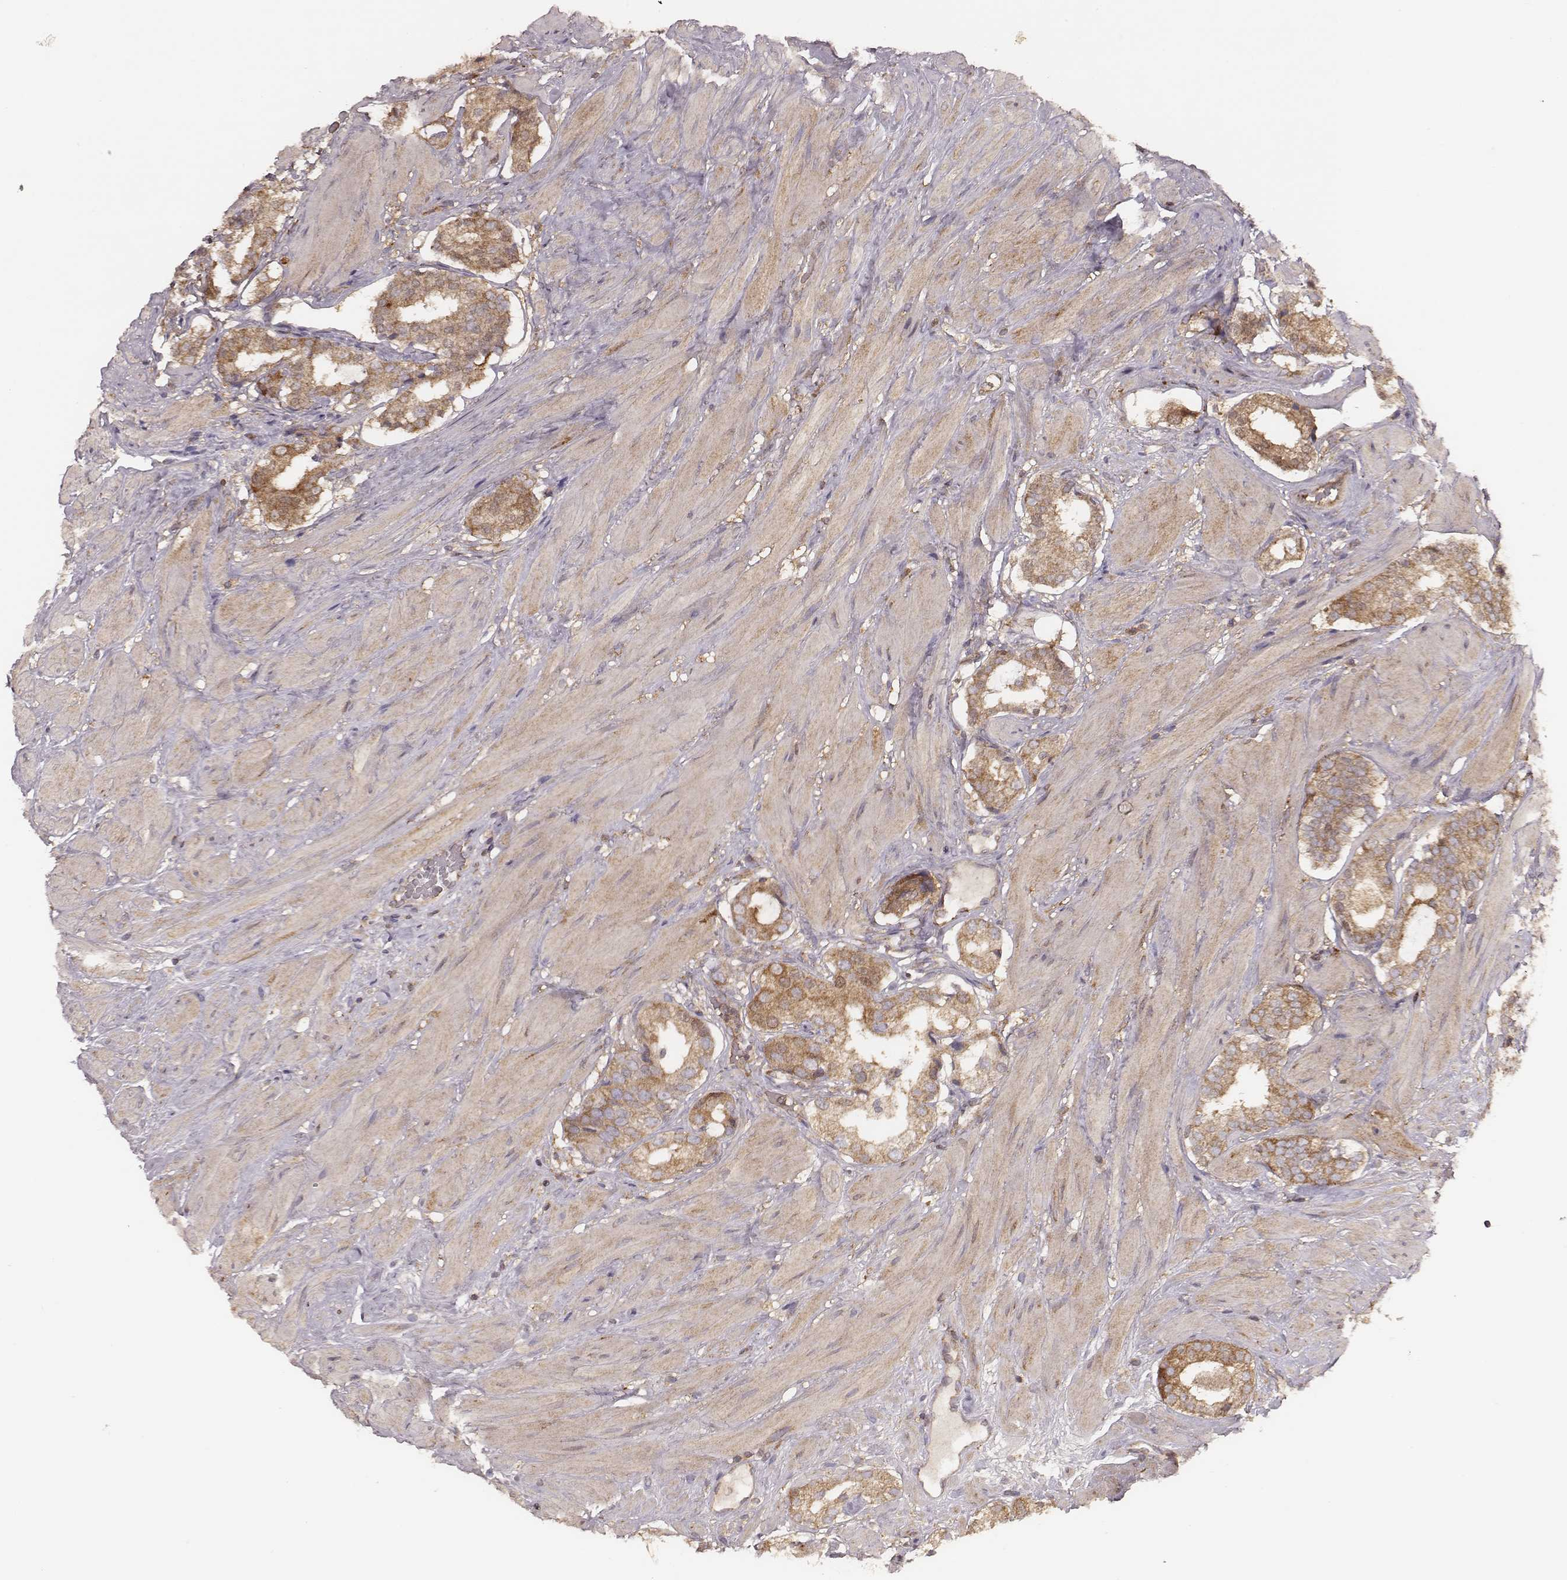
{"staining": {"intensity": "moderate", "quantity": ">75%", "location": "cytoplasmic/membranous"}, "tissue": "prostate cancer", "cell_type": "Tumor cells", "image_type": "cancer", "snomed": [{"axis": "morphology", "description": "Adenocarcinoma, Low grade"}, {"axis": "topography", "description": "Prostate"}], "caption": "Immunohistochemical staining of human prostate cancer (adenocarcinoma (low-grade)) exhibits medium levels of moderate cytoplasmic/membranous staining in about >75% of tumor cells.", "gene": "CARS1", "patient": {"sex": "male", "age": 60}}